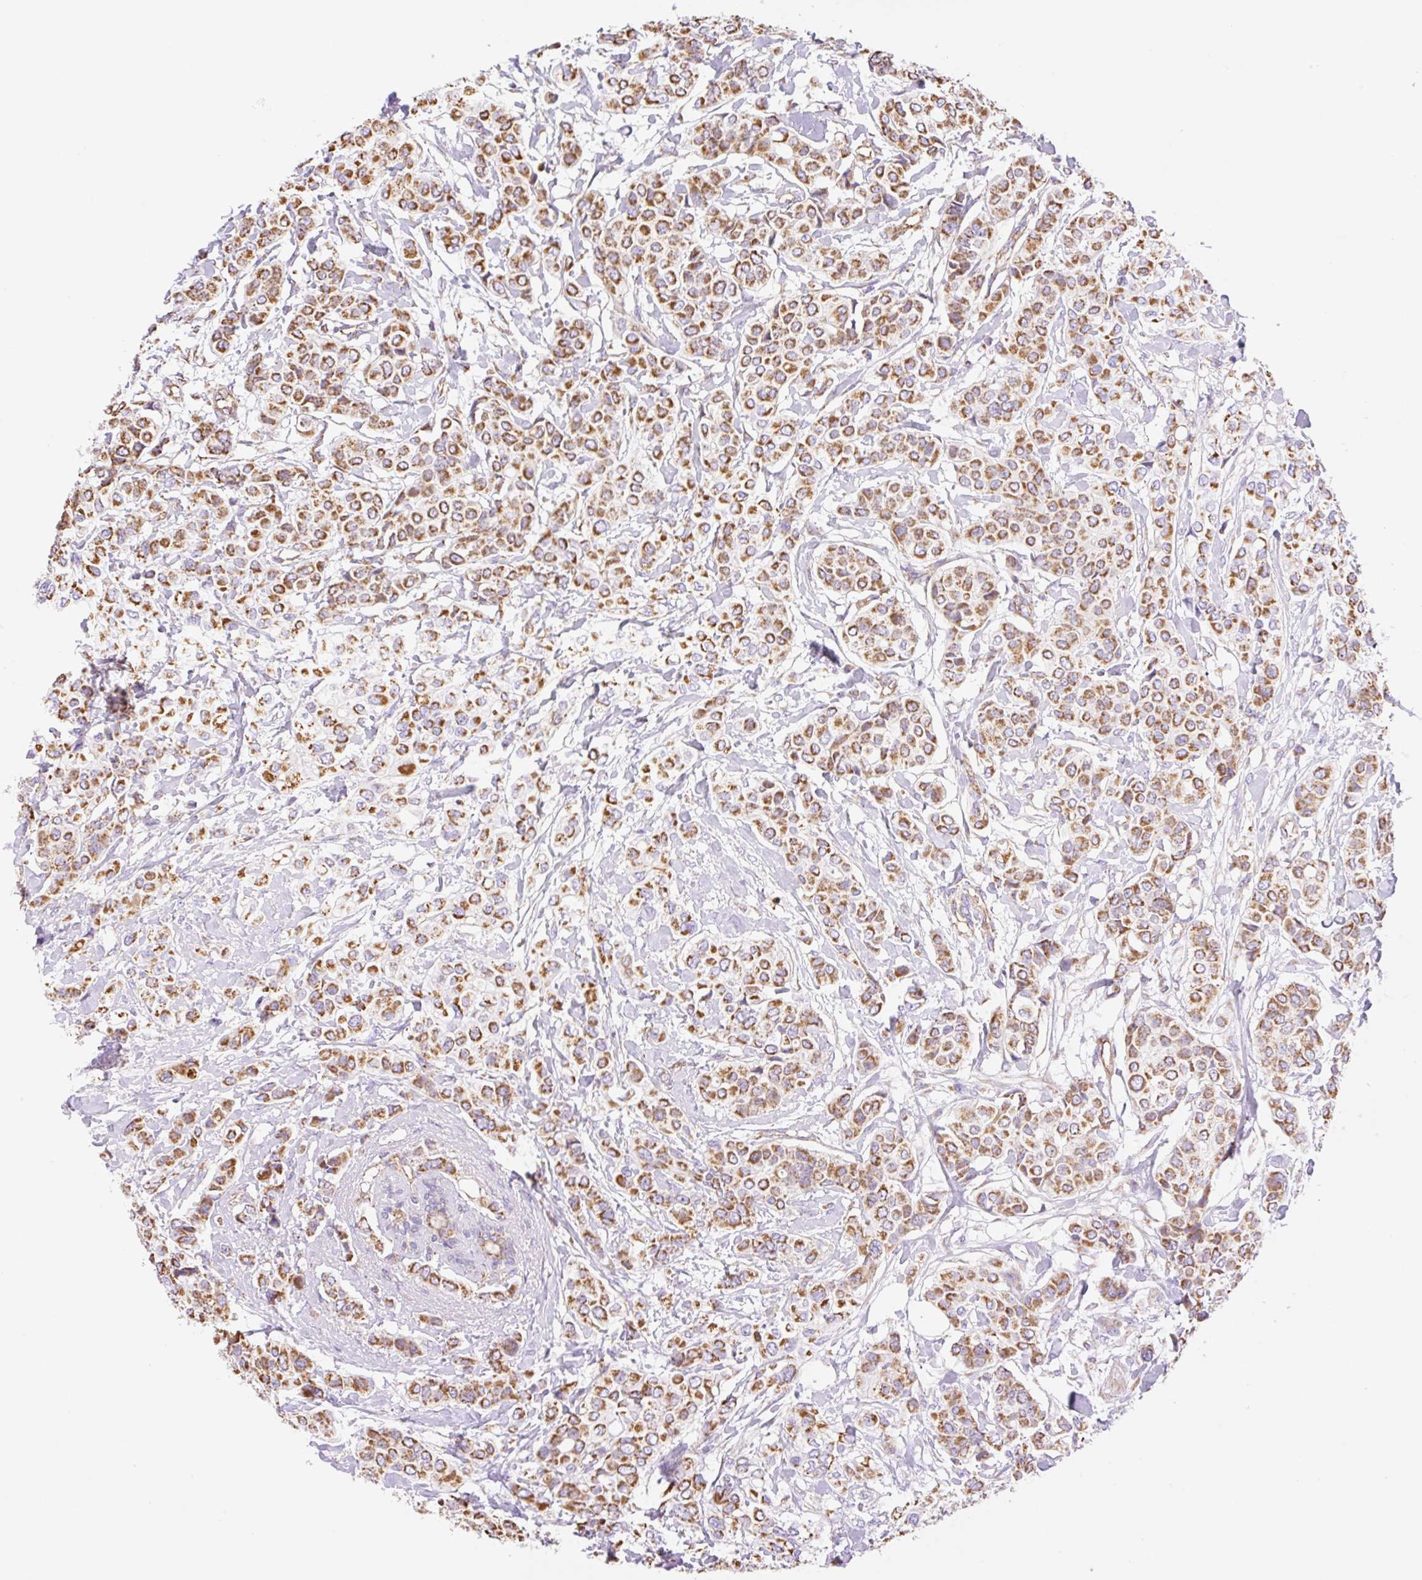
{"staining": {"intensity": "strong", "quantity": ">75%", "location": "cytoplasmic/membranous"}, "tissue": "breast cancer", "cell_type": "Tumor cells", "image_type": "cancer", "snomed": [{"axis": "morphology", "description": "Lobular carcinoma"}, {"axis": "topography", "description": "Breast"}], "caption": "Immunohistochemical staining of breast cancer reveals high levels of strong cytoplasmic/membranous staining in approximately >75% of tumor cells.", "gene": "ESAM", "patient": {"sex": "female", "age": 51}}